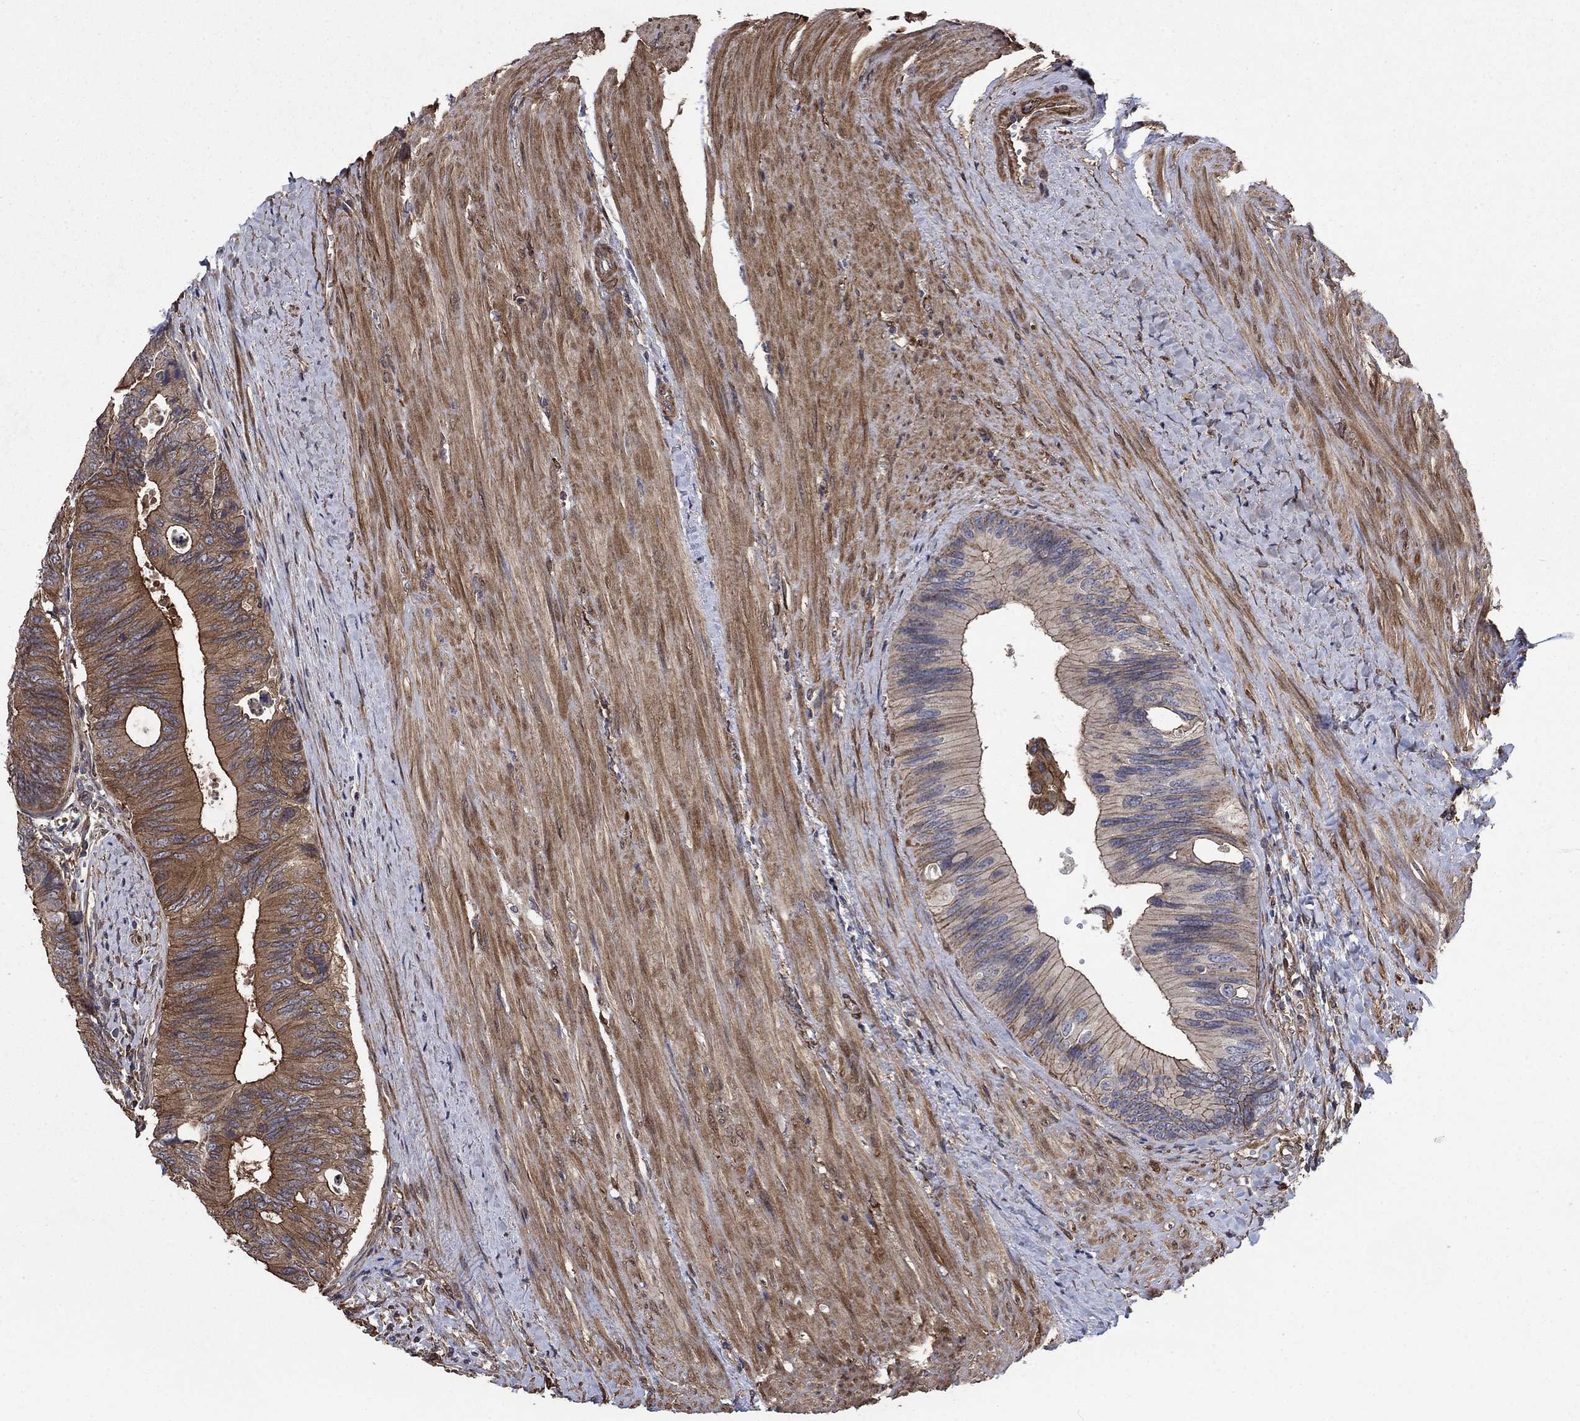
{"staining": {"intensity": "strong", "quantity": "25%-75%", "location": "cytoplasmic/membranous"}, "tissue": "colorectal cancer", "cell_type": "Tumor cells", "image_type": "cancer", "snomed": [{"axis": "morphology", "description": "Normal tissue, NOS"}, {"axis": "morphology", "description": "Adenocarcinoma, NOS"}, {"axis": "topography", "description": "Colon"}], "caption": "A brown stain labels strong cytoplasmic/membranous staining of a protein in adenocarcinoma (colorectal) tumor cells. (IHC, brightfield microscopy, high magnification).", "gene": "PDE3A", "patient": {"sex": "male", "age": 65}}